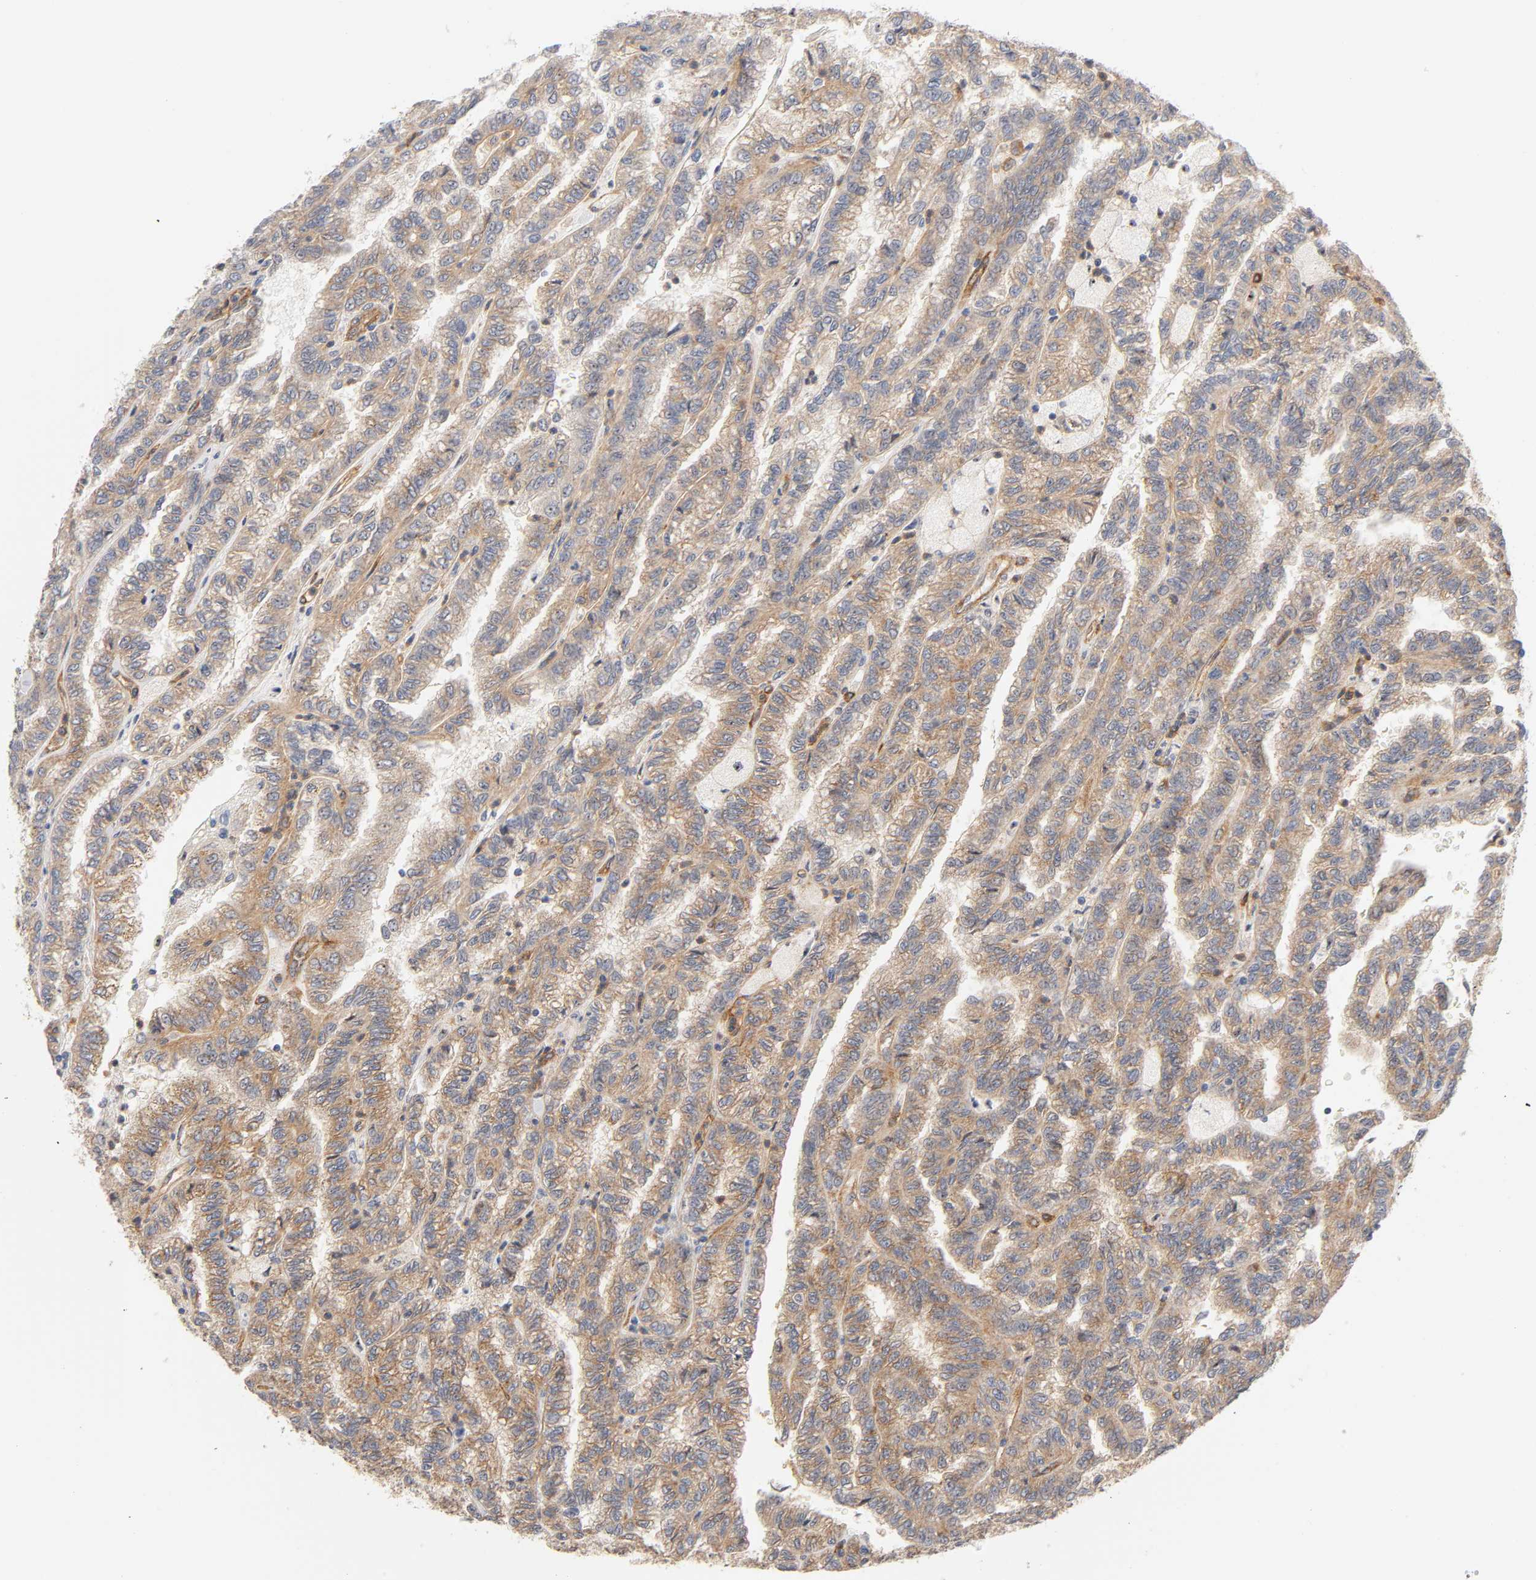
{"staining": {"intensity": "moderate", "quantity": "25%-75%", "location": "cytoplasmic/membranous"}, "tissue": "renal cancer", "cell_type": "Tumor cells", "image_type": "cancer", "snomed": [{"axis": "morphology", "description": "Inflammation, NOS"}, {"axis": "morphology", "description": "Adenocarcinoma, NOS"}, {"axis": "topography", "description": "Kidney"}], "caption": "Adenocarcinoma (renal) stained with IHC reveals moderate cytoplasmic/membranous positivity in approximately 25%-75% of tumor cells.", "gene": "PLD1", "patient": {"sex": "male", "age": 68}}